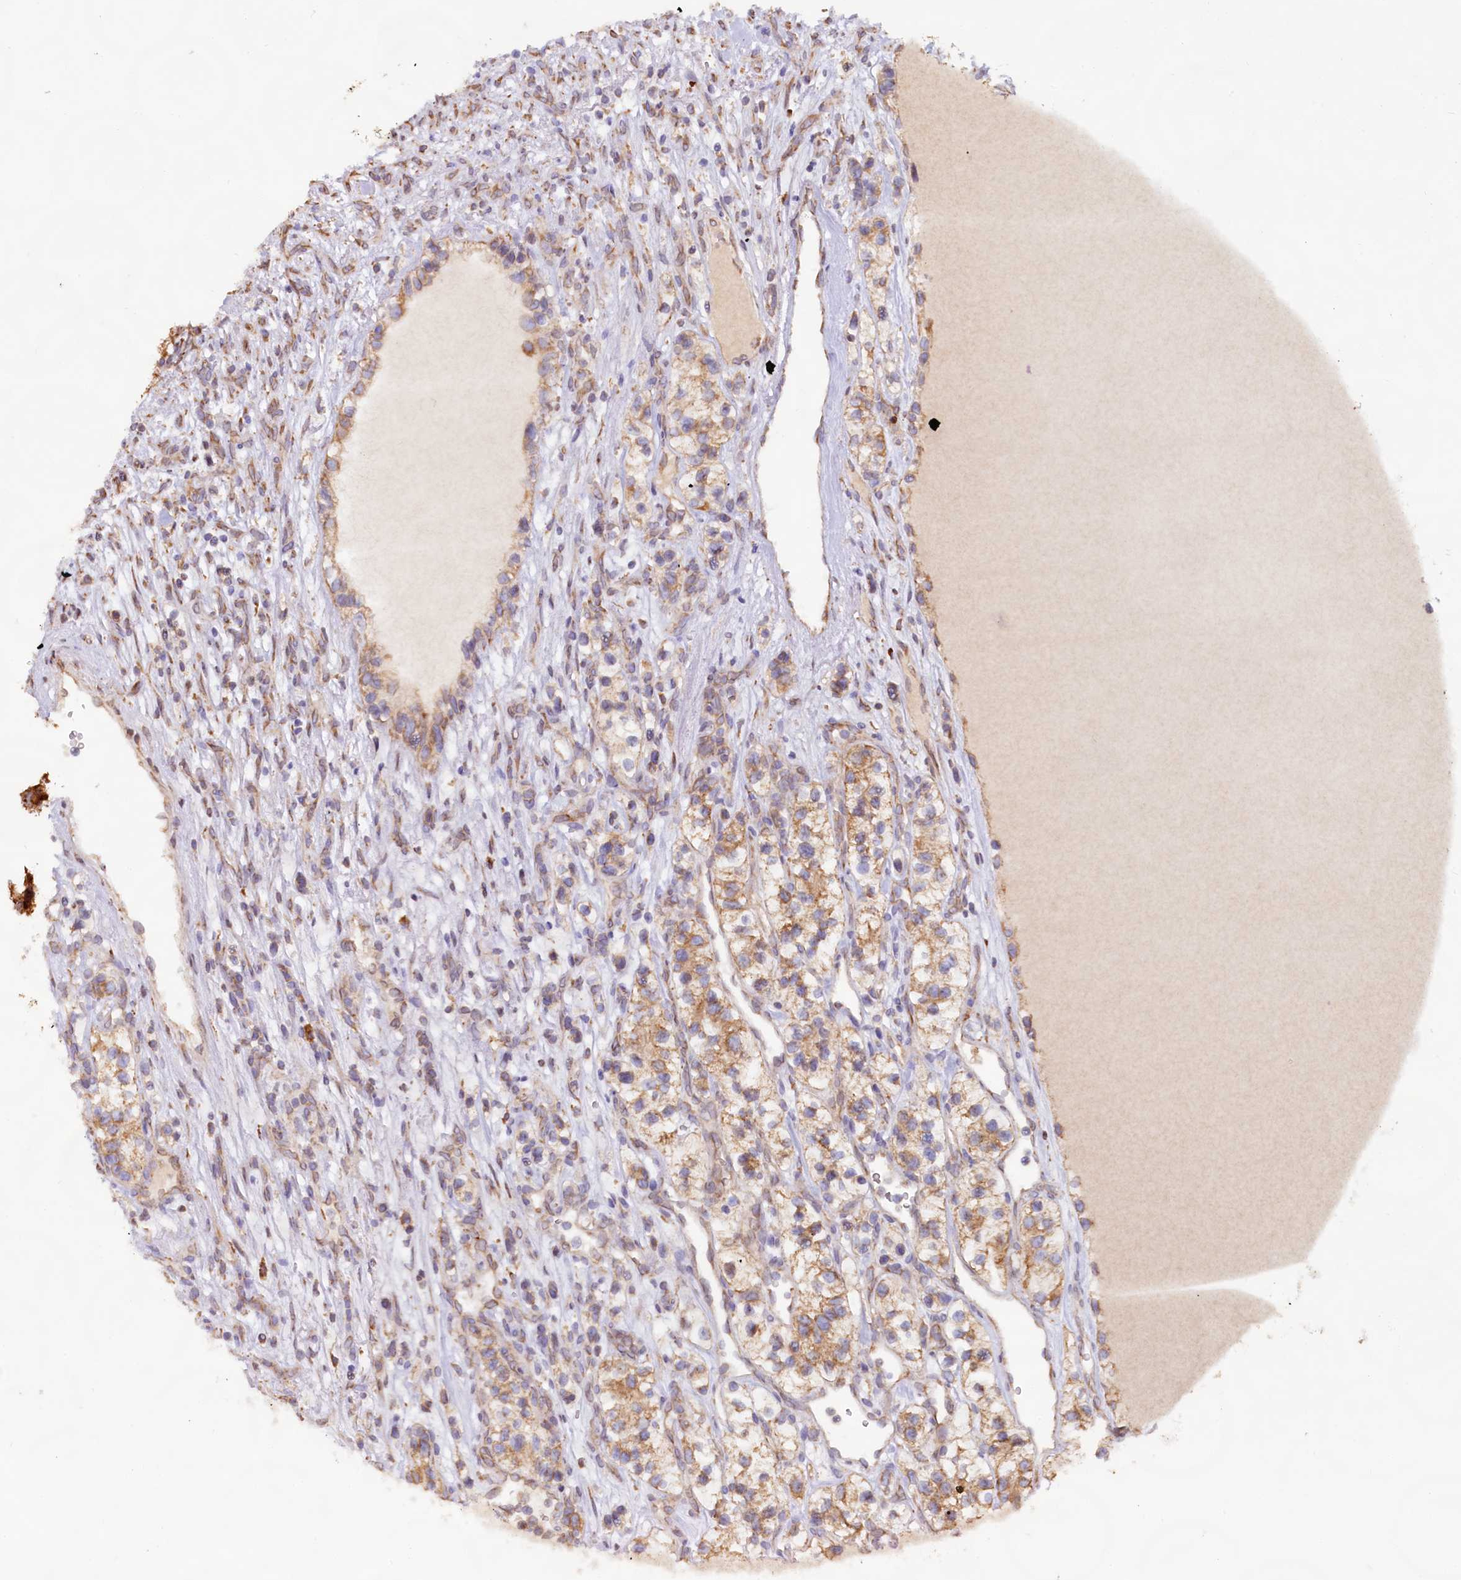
{"staining": {"intensity": "moderate", "quantity": "25%-75%", "location": "cytoplasmic/membranous"}, "tissue": "renal cancer", "cell_type": "Tumor cells", "image_type": "cancer", "snomed": [{"axis": "morphology", "description": "Adenocarcinoma, NOS"}, {"axis": "topography", "description": "Kidney"}], "caption": "Human adenocarcinoma (renal) stained for a protein (brown) exhibits moderate cytoplasmic/membranous positive positivity in approximately 25%-75% of tumor cells.", "gene": "TBC1D19", "patient": {"sex": "female", "age": 57}}